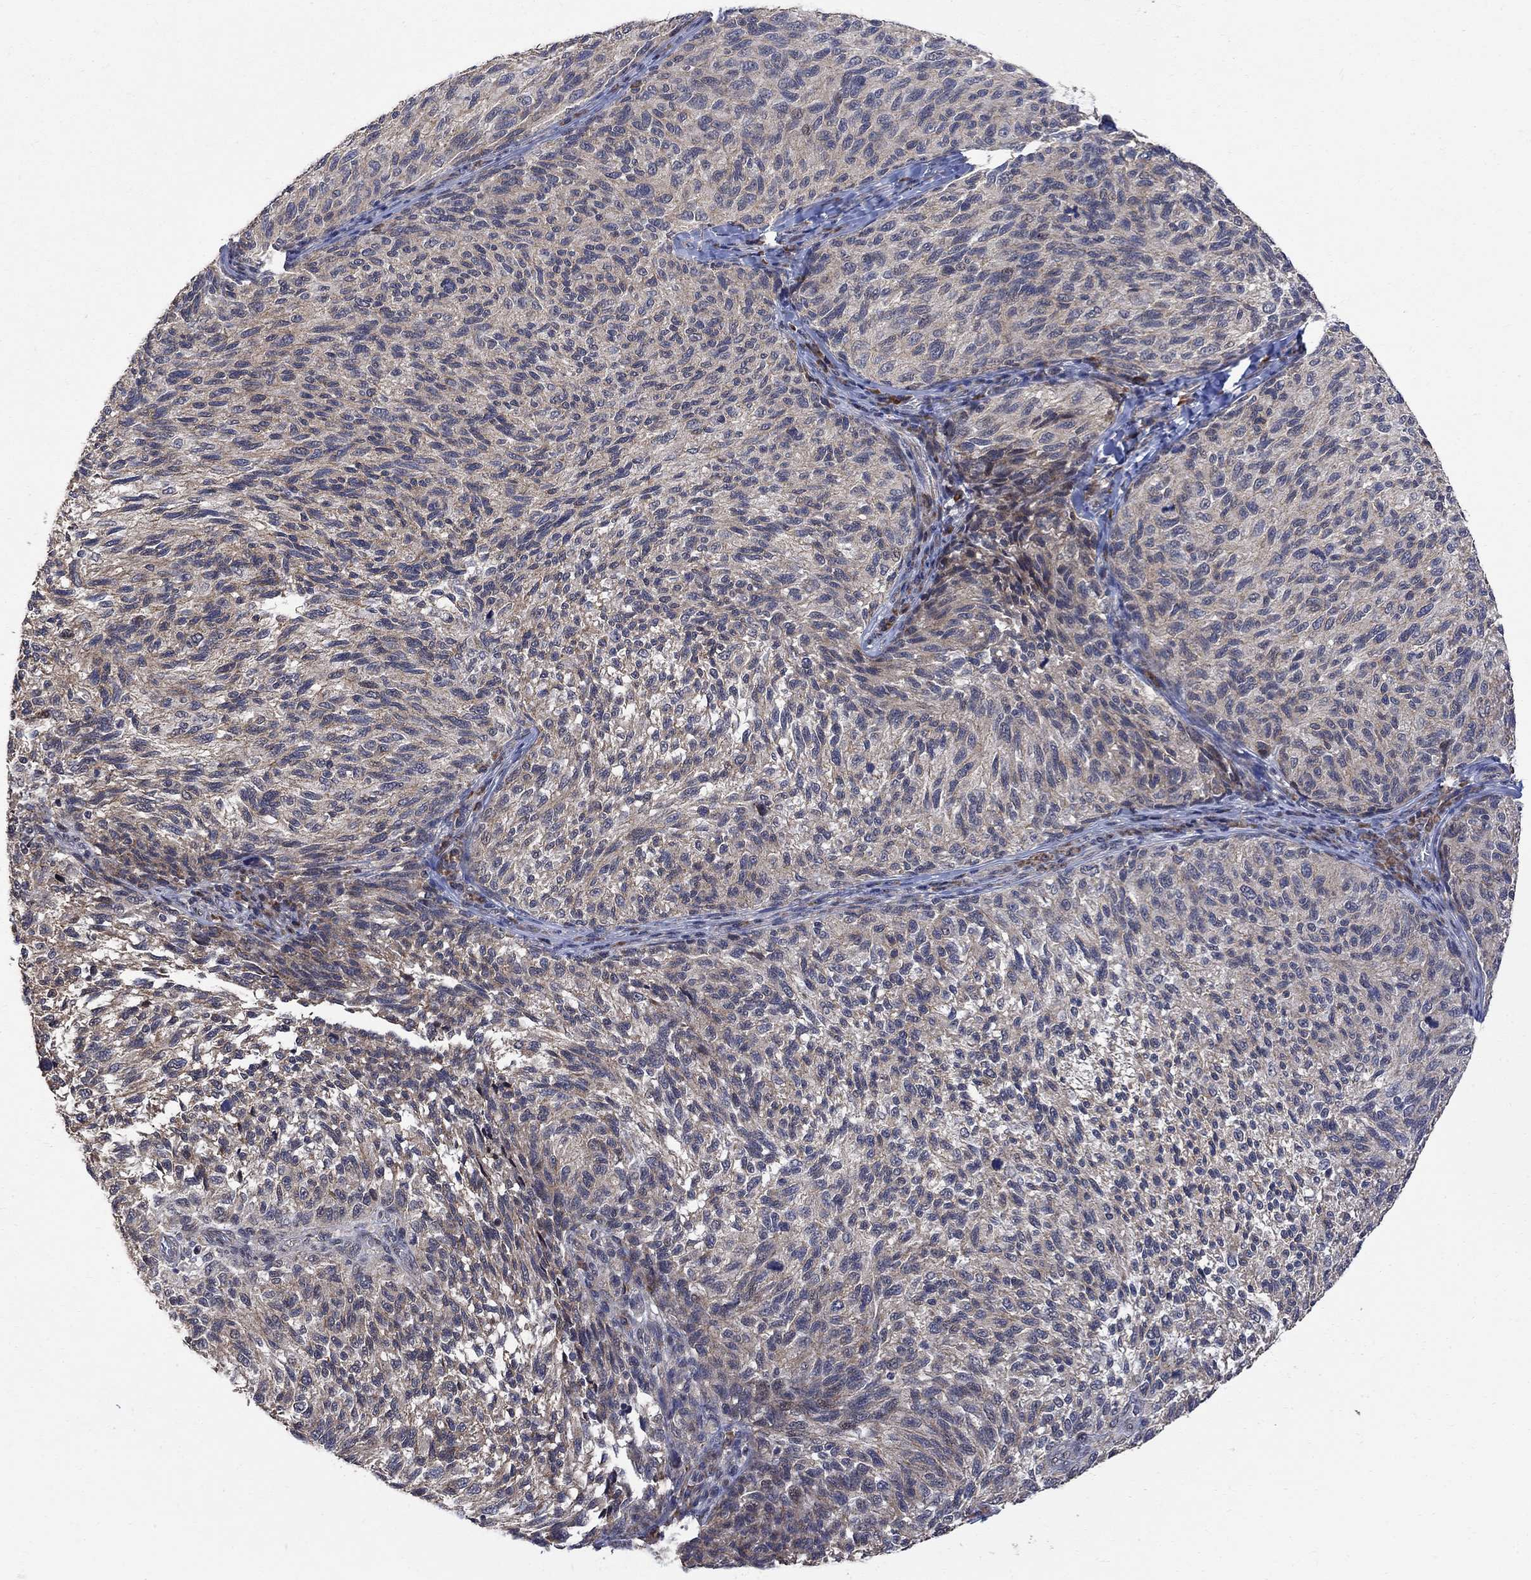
{"staining": {"intensity": "weak", "quantity": "25%-75%", "location": "cytoplasmic/membranous"}, "tissue": "melanoma", "cell_type": "Tumor cells", "image_type": "cancer", "snomed": [{"axis": "morphology", "description": "Malignant melanoma, NOS"}, {"axis": "topography", "description": "Skin"}], "caption": "Immunohistochemical staining of human melanoma displays low levels of weak cytoplasmic/membranous protein staining in approximately 25%-75% of tumor cells.", "gene": "ANKRA2", "patient": {"sex": "female", "age": 73}}